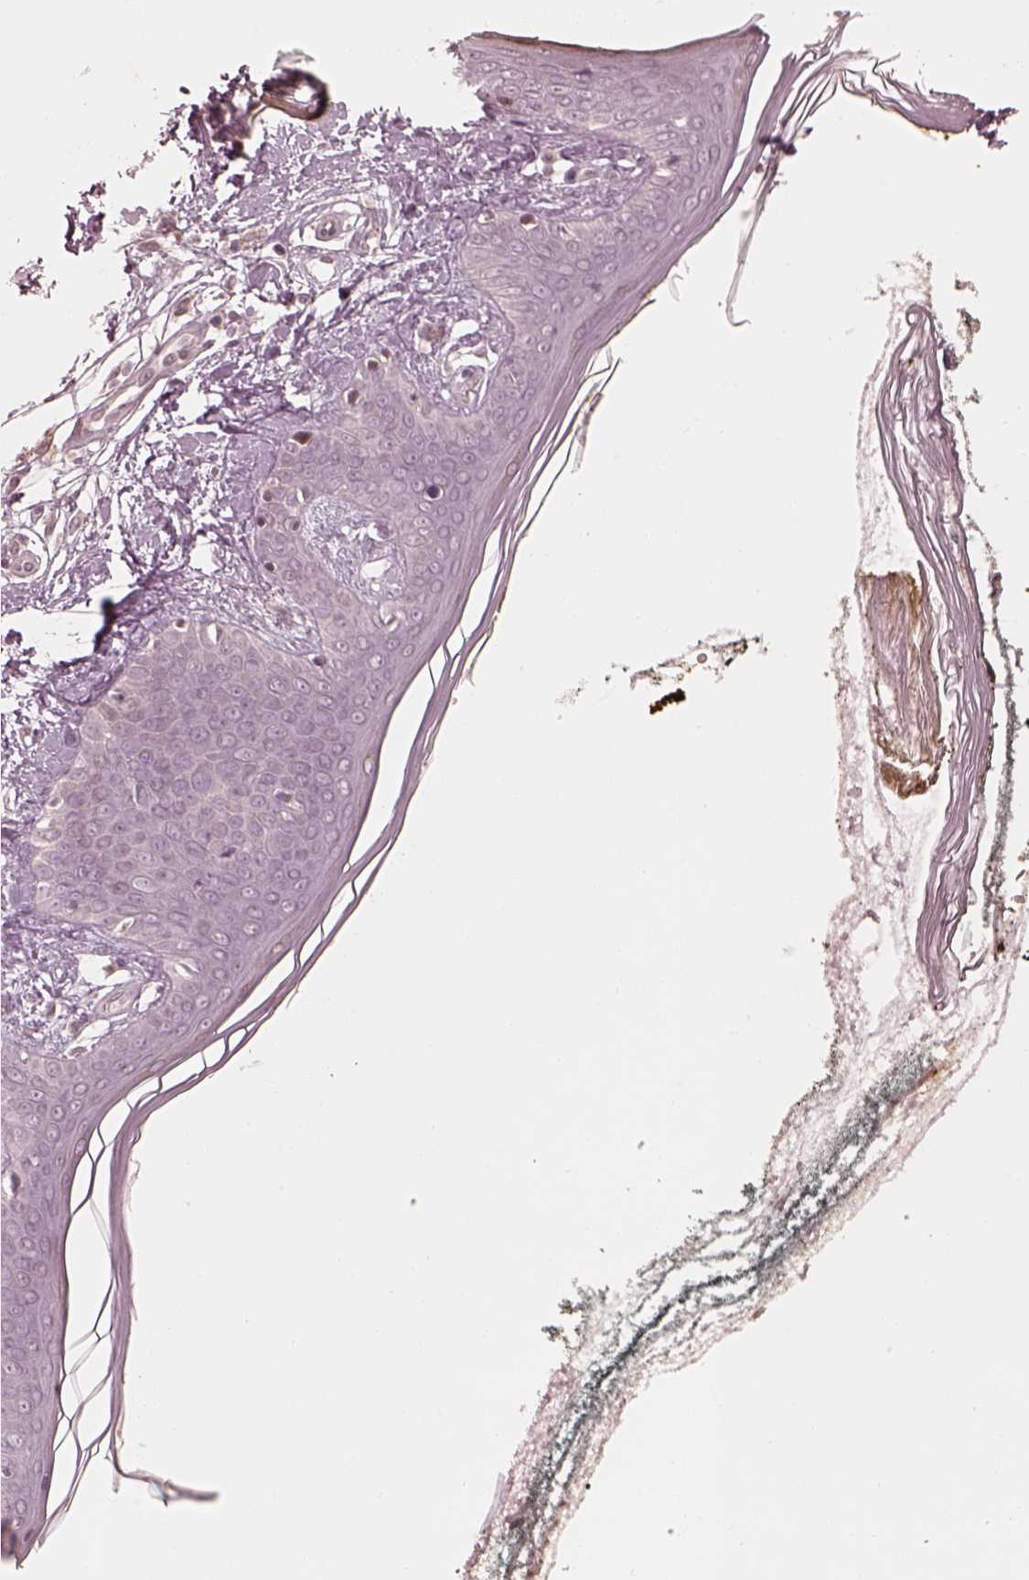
{"staining": {"intensity": "negative", "quantity": "none", "location": "none"}, "tissue": "skin", "cell_type": "Fibroblasts", "image_type": "normal", "snomed": [{"axis": "morphology", "description": "Normal tissue, NOS"}, {"axis": "topography", "description": "Skin"}], "caption": "The micrograph demonstrates no significant expression in fibroblasts of skin.", "gene": "IQCB1", "patient": {"sex": "female", "age": 34}}